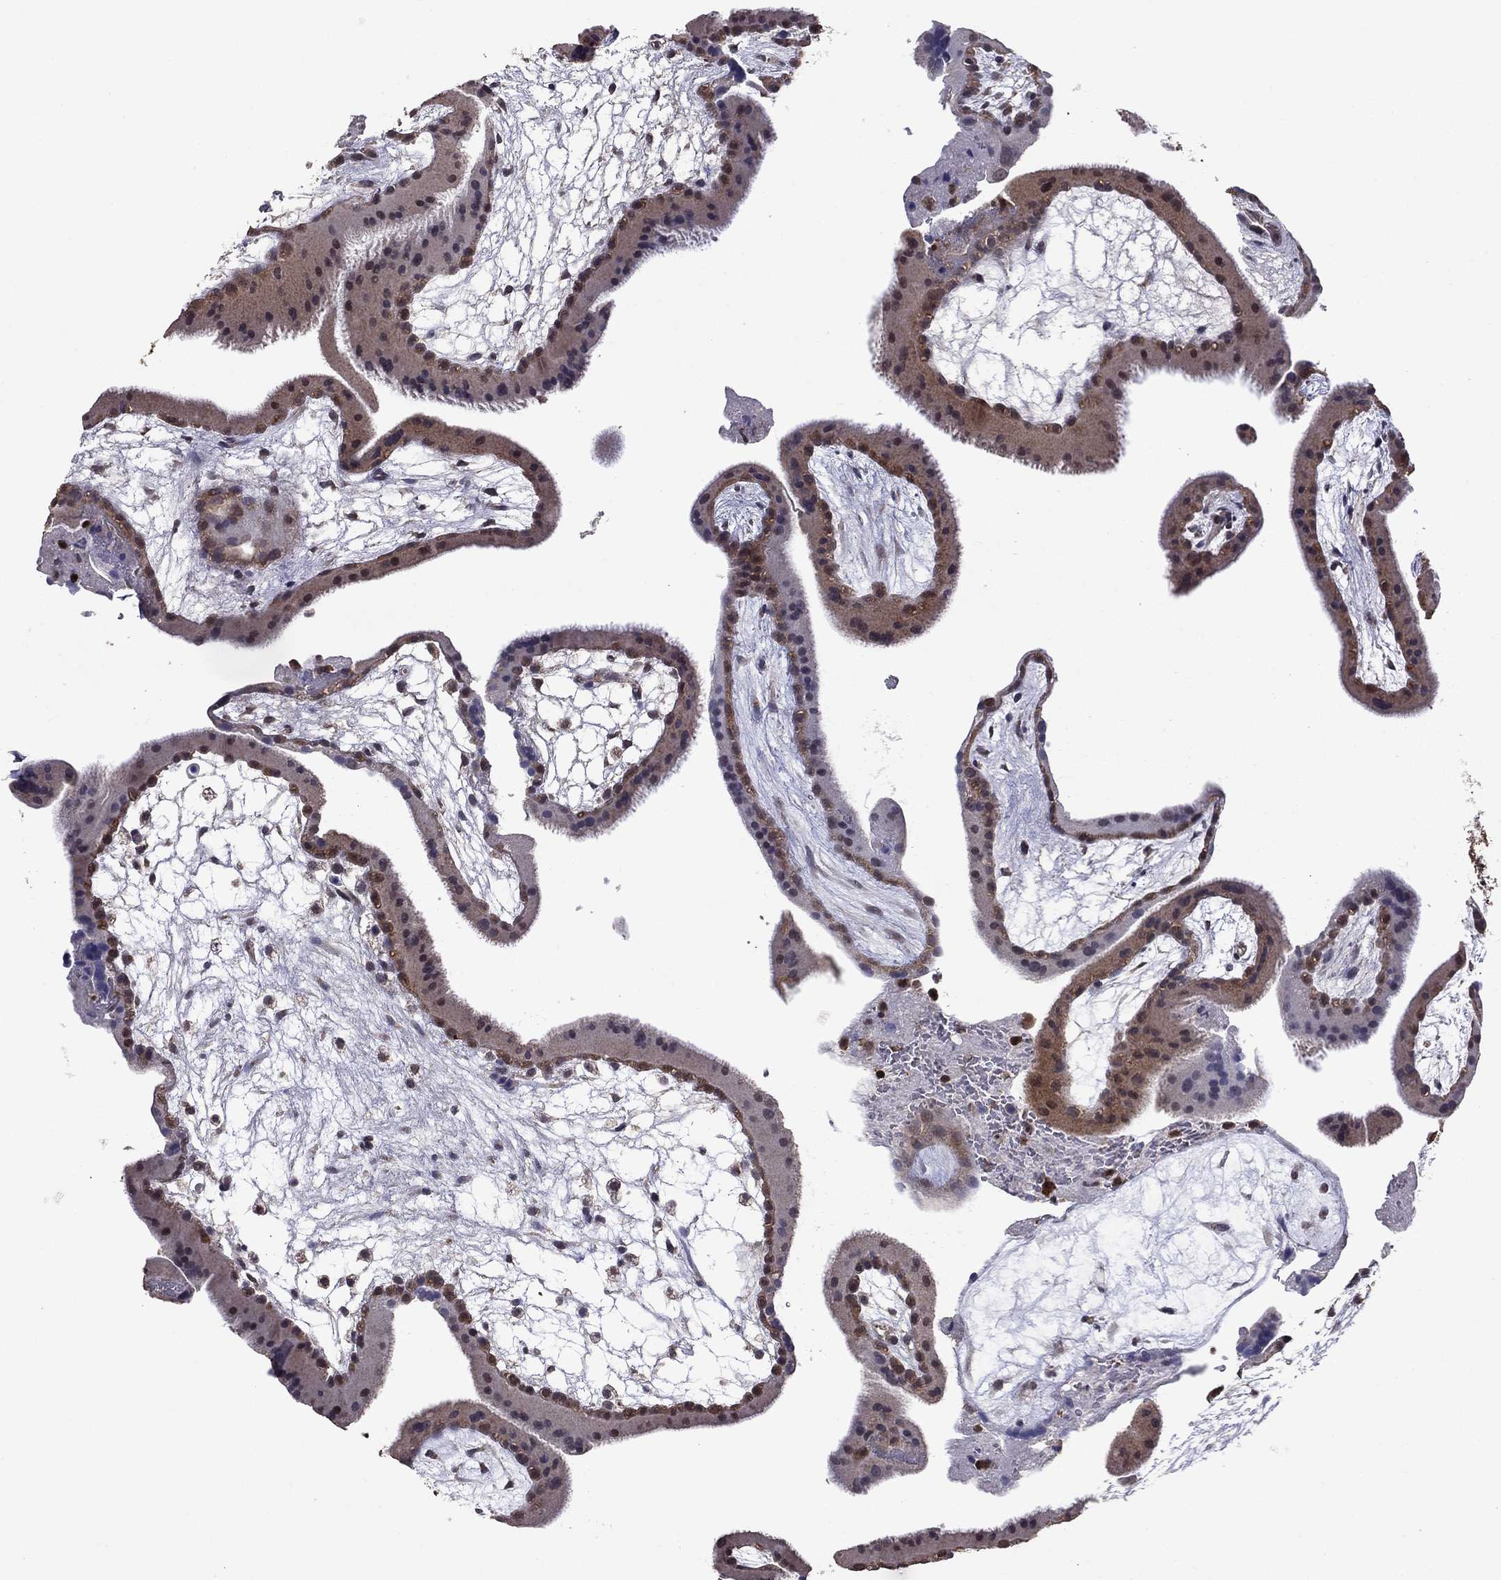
{"staining": {"intensity": "strong", "quantity": "<25%", "location": "nuclear"}, "tissue": "placenta", "cell_type": "Decidual cells", "image_type": "normal", "snomed": [{"axis": "morphology", "description": "Normal tissue, NOS"}, {"axis": "topography", "description": "Placenta"}], "caption": "Immunohistochemical staining of benign placenta shows medium levels of strong nuclear positivity in approximately <25% of decidual cells.", "gene": "APPBP2", "patient": {"sex": "female", "age": 19}}